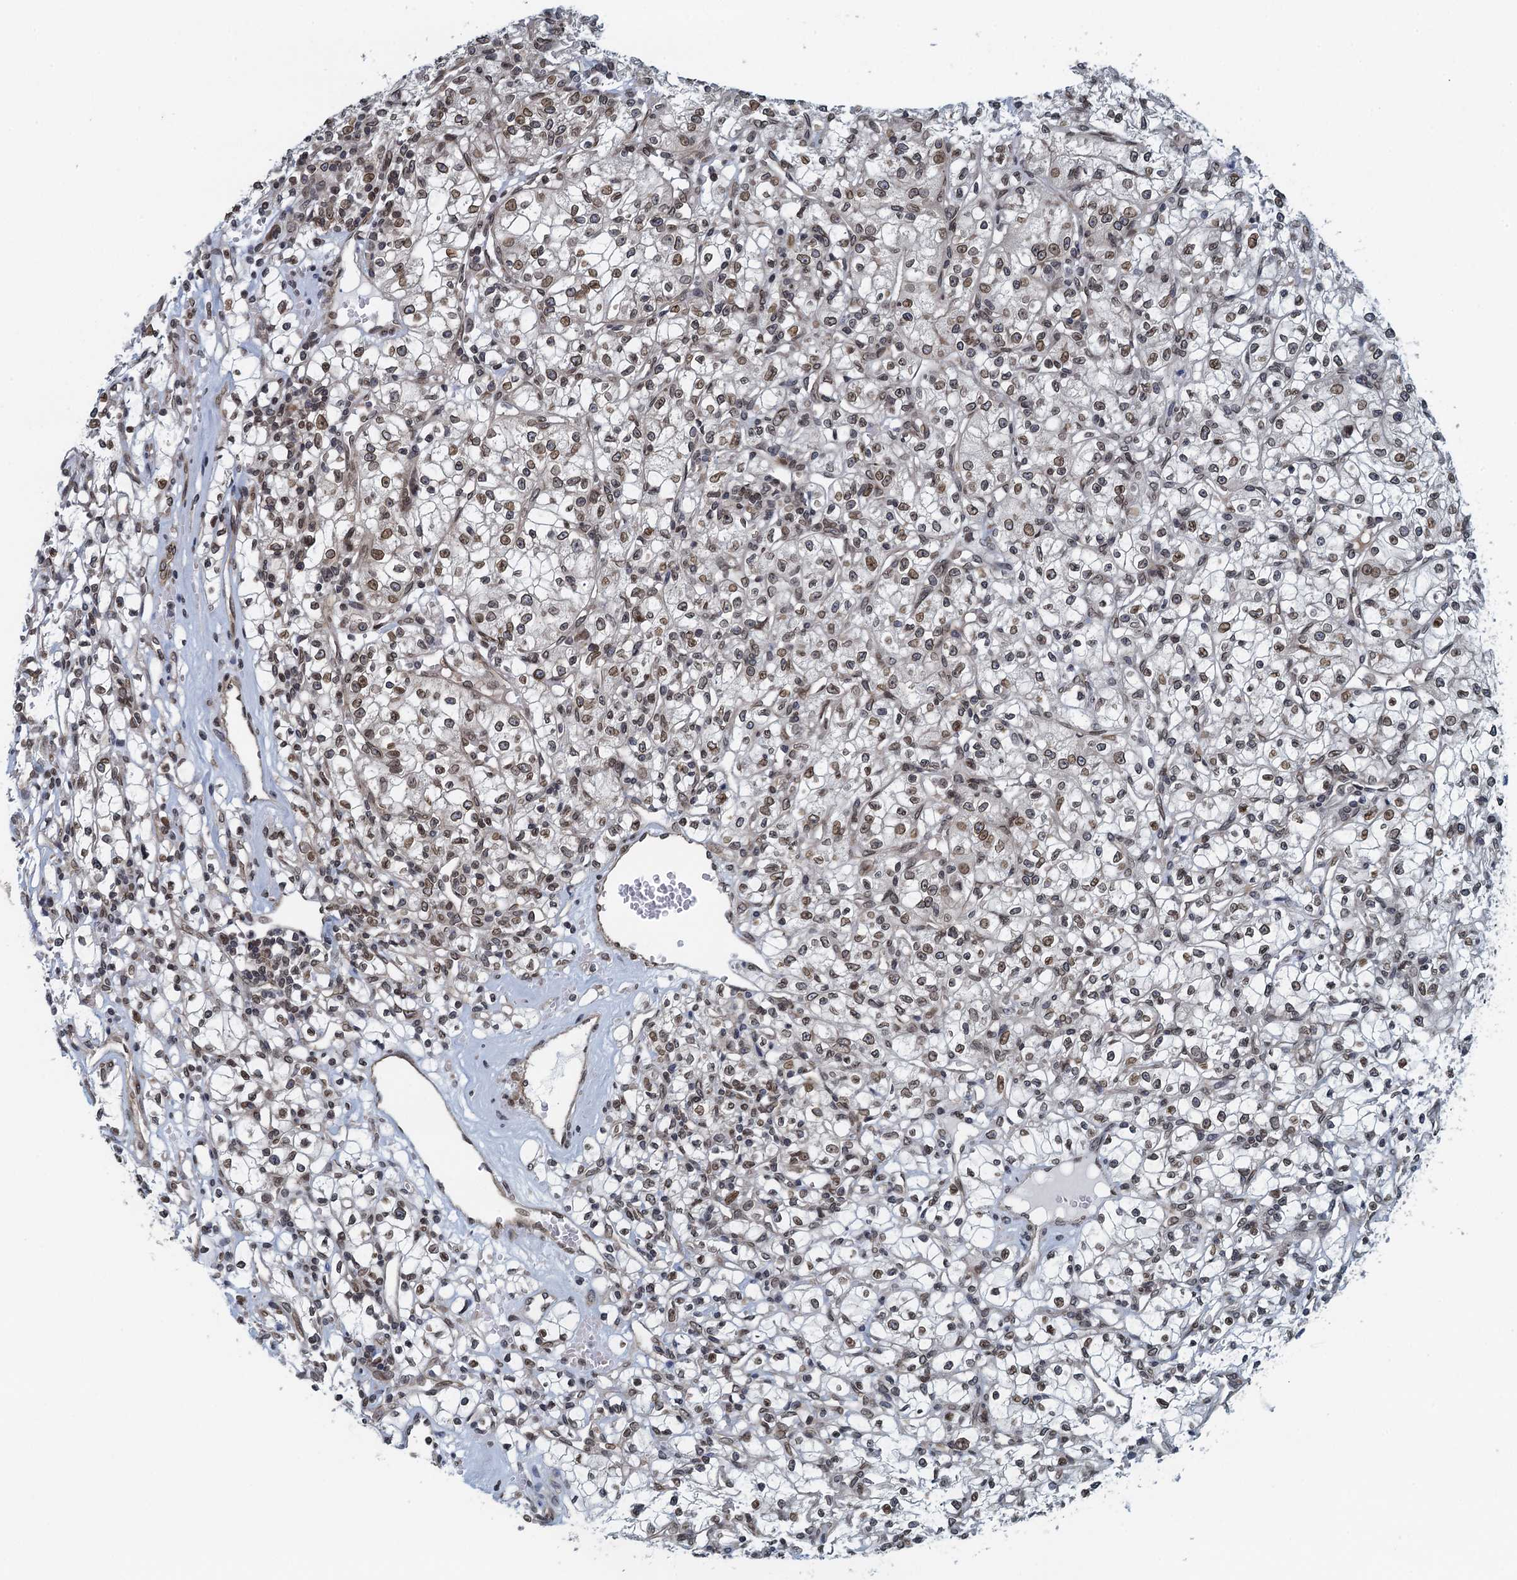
{"staining": {"intensity": "weak", "quantity": ">75%", "location": "nuclear"}, "tissue": "renal cancer", "cell_type": "Tumor cells", "image_type": "cancer", "snomed": [{"axis": "morphology", "description": "Adenocarcinoma, NOS"}, {"axis": "topography", "description": "Kidney"}], "caption": "Protein expression analysis of human renal cancer reveals weak nuclear positivity in about >75% of tumor cells. Using DAB (3,3'-diaminobenzidine) (brown) and hematoxylin (blue) stains, captured at high magnification using brightfield microscopy.", "gene": "CCDC34", "patient": {"sex": "female", "age": 59}}